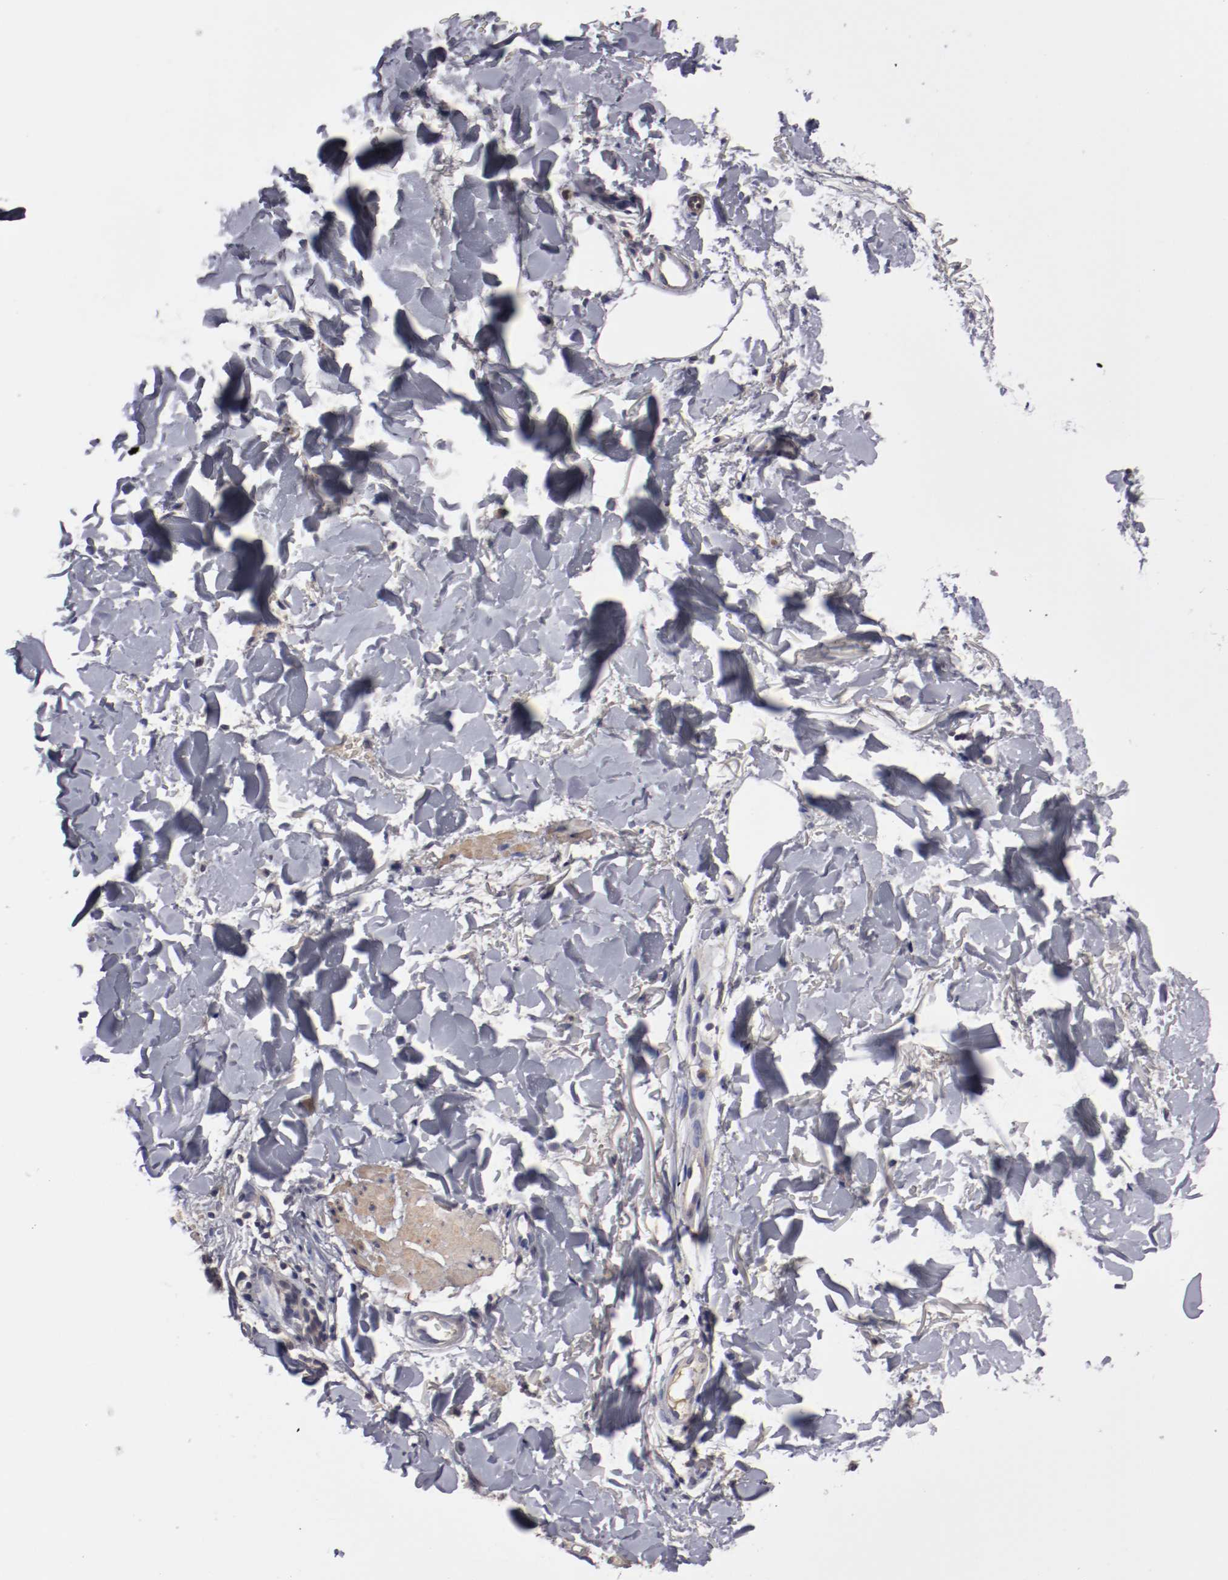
{"staining": {"intensity": "weak", "quantity": ">75%", "location": "cytoplasmic/membranous"}, "tissue": "melanoma", "cell_type": "Tumor cells", "image_type": "cancer", "snomed": [{"axis": "morphology", "description": "Malignant melanoma, Metastatic site"}, {"axis": "topography", "description": "Skin"}], "caption": "High-power microscopy captured an immunohistochemistry image of malignant melanoma (metastatic site), revealing weak cytoplasmic/membranous positivity in about >75% of tumor cells.", "gene": "SERPINA7", "patient": {"sex": "female", "age": 66}}